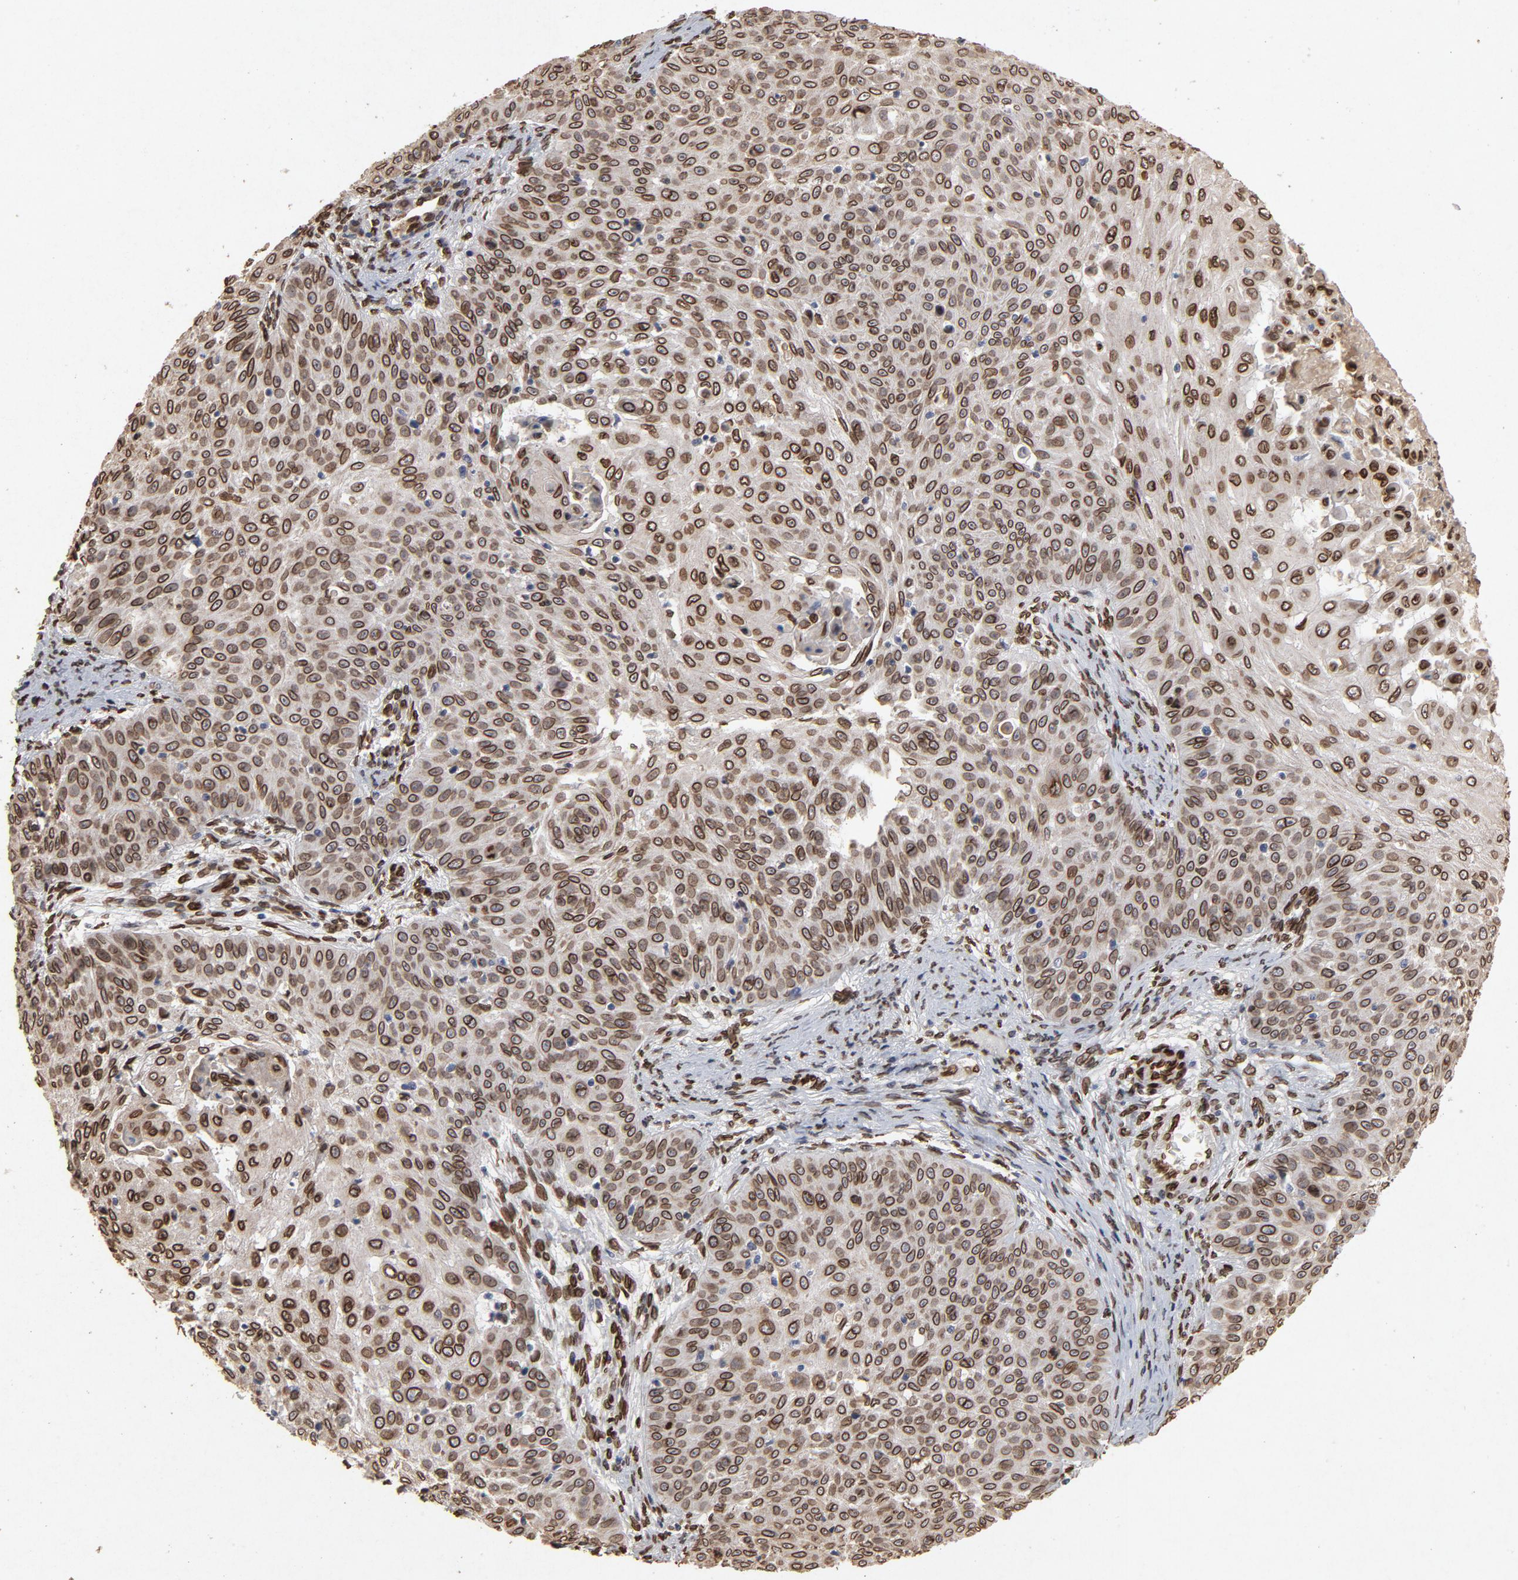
{"staining": {"intensity": "strong", "quantity": ">75%", "location": "cytoplasmic/membranous,nuclear"}, "tissue": "skin cancer", "cell_type": "Tumor cells", "image_type": "cancer", "snomed": [{"axis": "morphology", "description": "Squamous cell carcinoma, NOS"}, {"axis": "topography", "description": "Skin"}], "caption": "Skin cancer (squamous cell carcinoma) stained with a brown dye shows strong cytoplasmic/membranous and nuclear positive staining in approximately >75% of tumor cells.", "gene": "LMNA", "patient": {"sex": "male", "age": 82}}